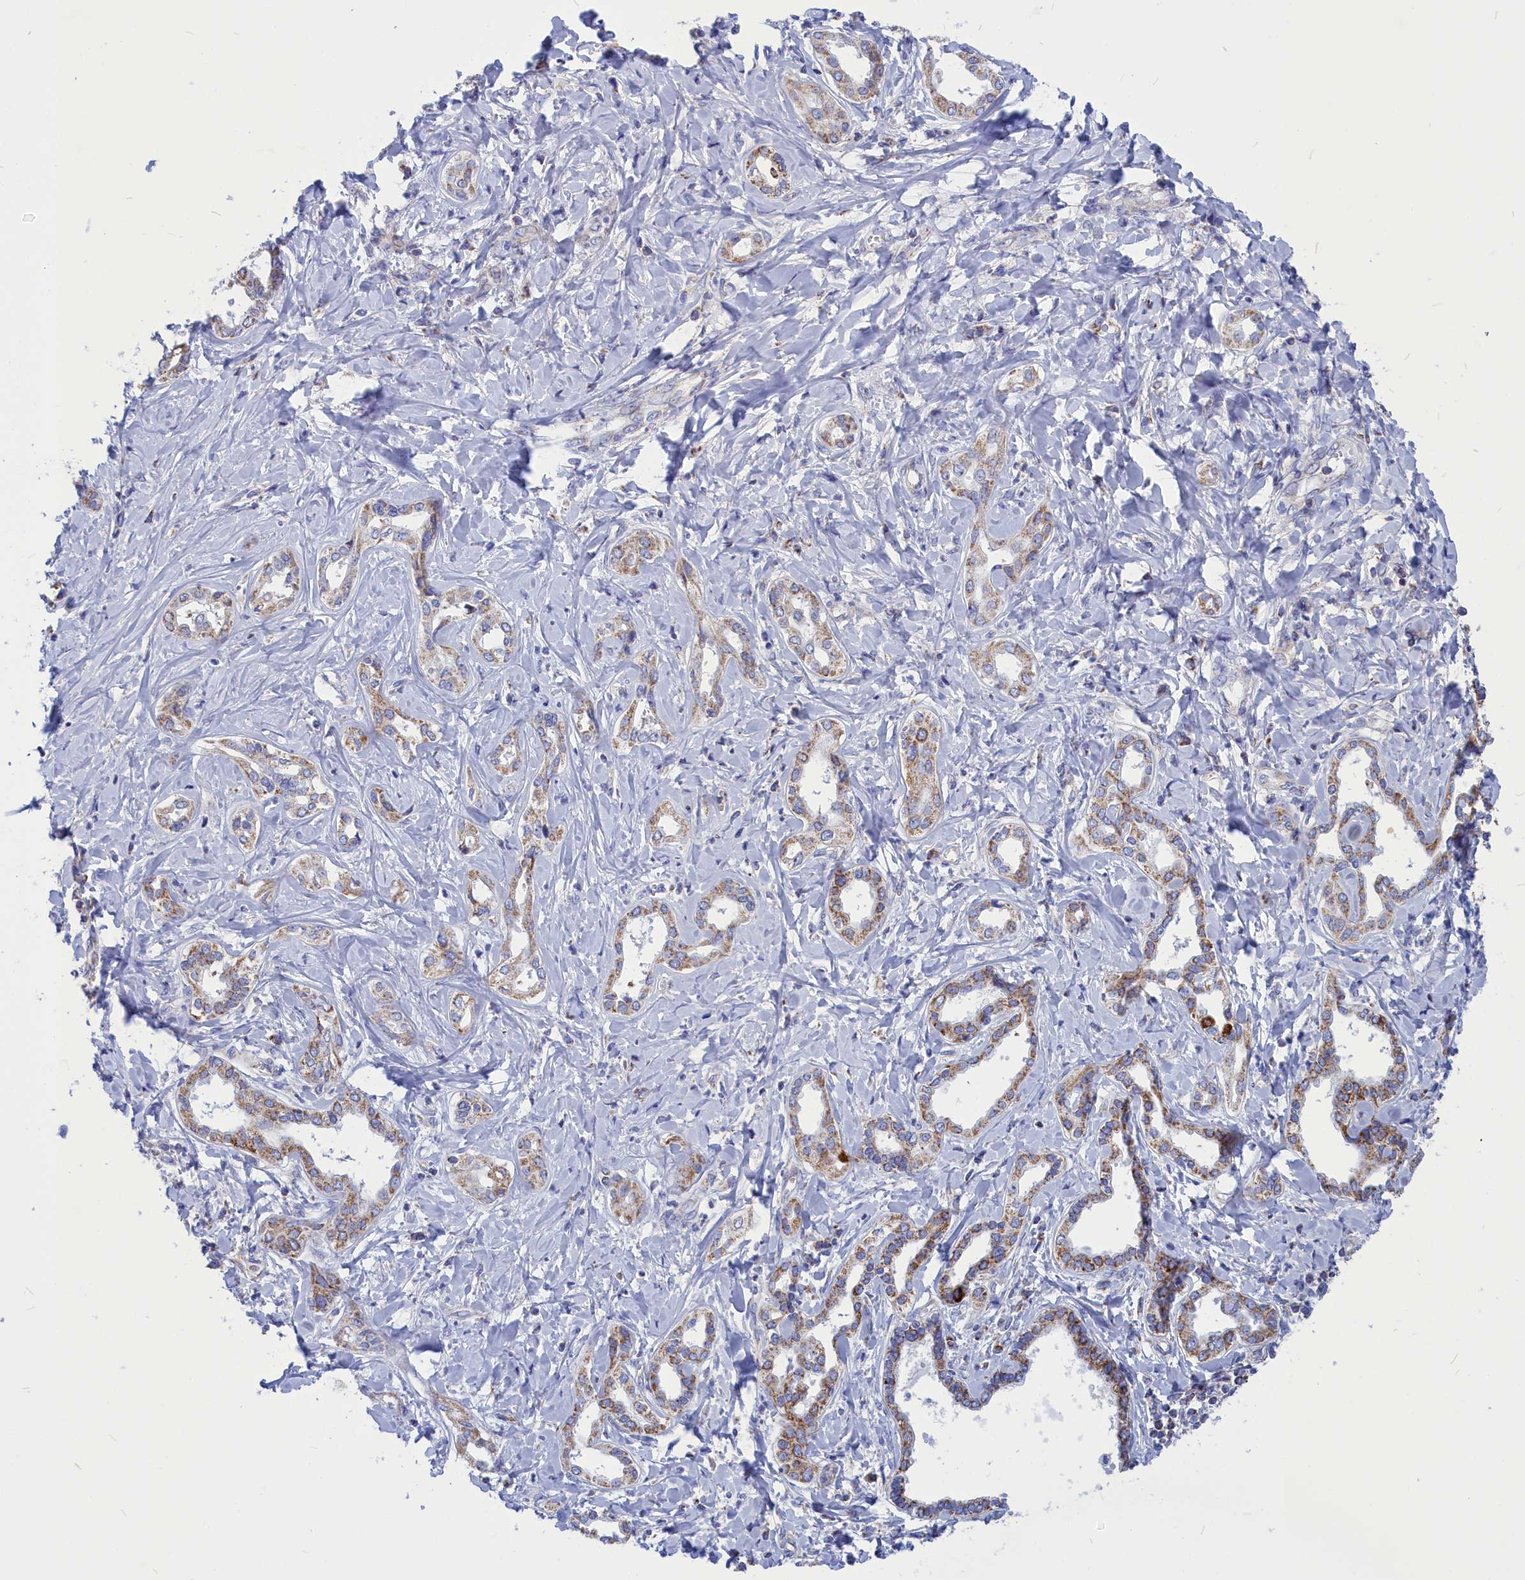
{"staining": {"intensity": "moderate", "quantity": ">75%", "location": "cytoplasmic/membranous"}, "tissue": "liver cancer", "cell_type": "Tumor cells", "image_type": "cancer", "snomed": [{"axis": "morphology", "description": "Cholangiocarcinoma"}, {"axis": "topography", "description": "Liver"}], "caption": "Immunohistochemical staining of human liver cancer displays moderate cytoplasmic/membranous protein expression in approximately >75% of tumor cells.", "gene": "CCRL2", "patient": {"sex": "female", "age": 77}}